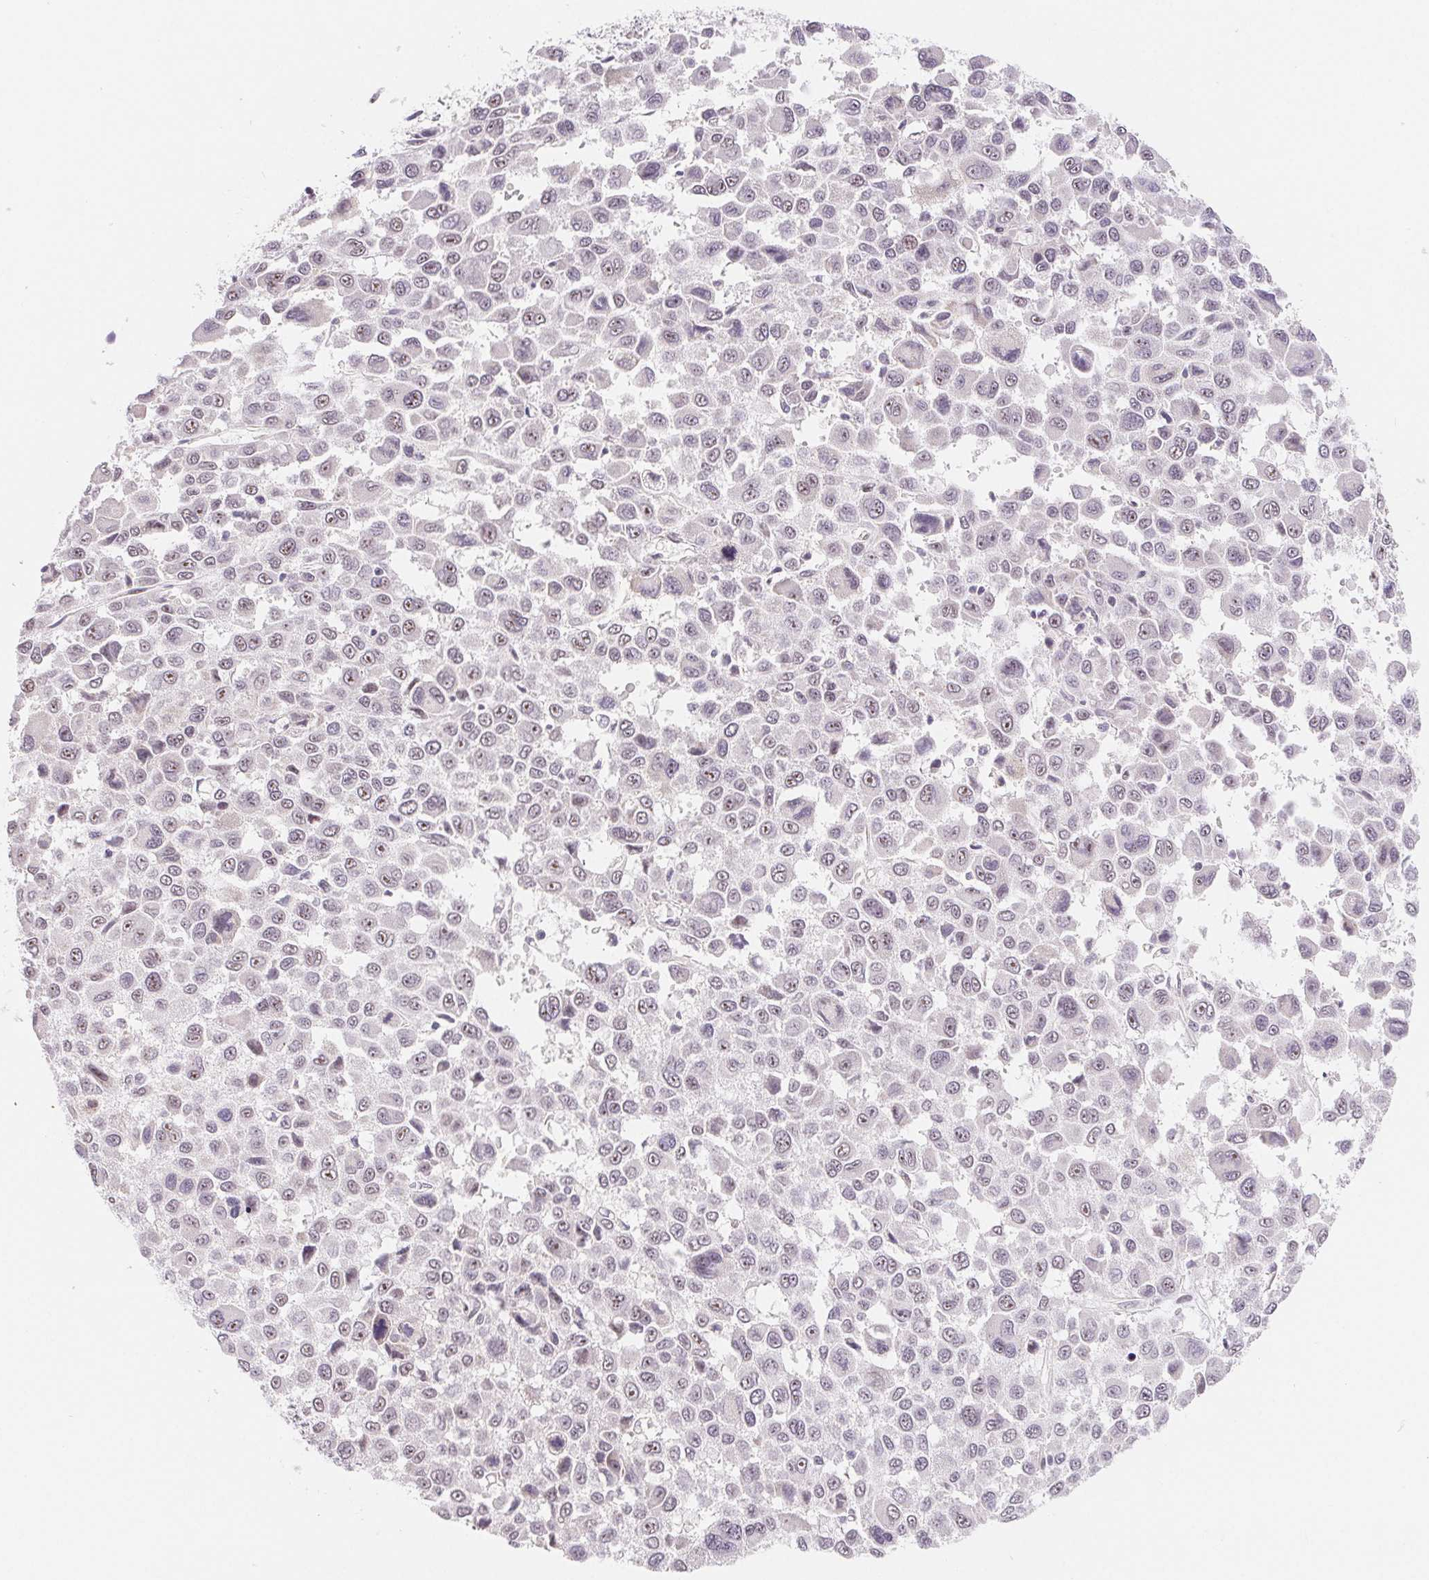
{"staining": {"intensity": "moderate", "quantity": "25%-75%", "location": "nuclear"}, "tissue": "melanoma", "cell_type": "Tumor cells", "image_type": "cancer", "snomed": [{"axis": "morphology", "description": "Malignant melanoma, NOS"}, {"axis": "topography", "description": "Skin"}], "caption": "Immunohistochemical staining of malignant melanoma demonstrates moderate nuclear protein staining in about 25%-75% of tumor cells.", "gene": "LCA5L", "patient": {"sex": "female", "age": 66}}